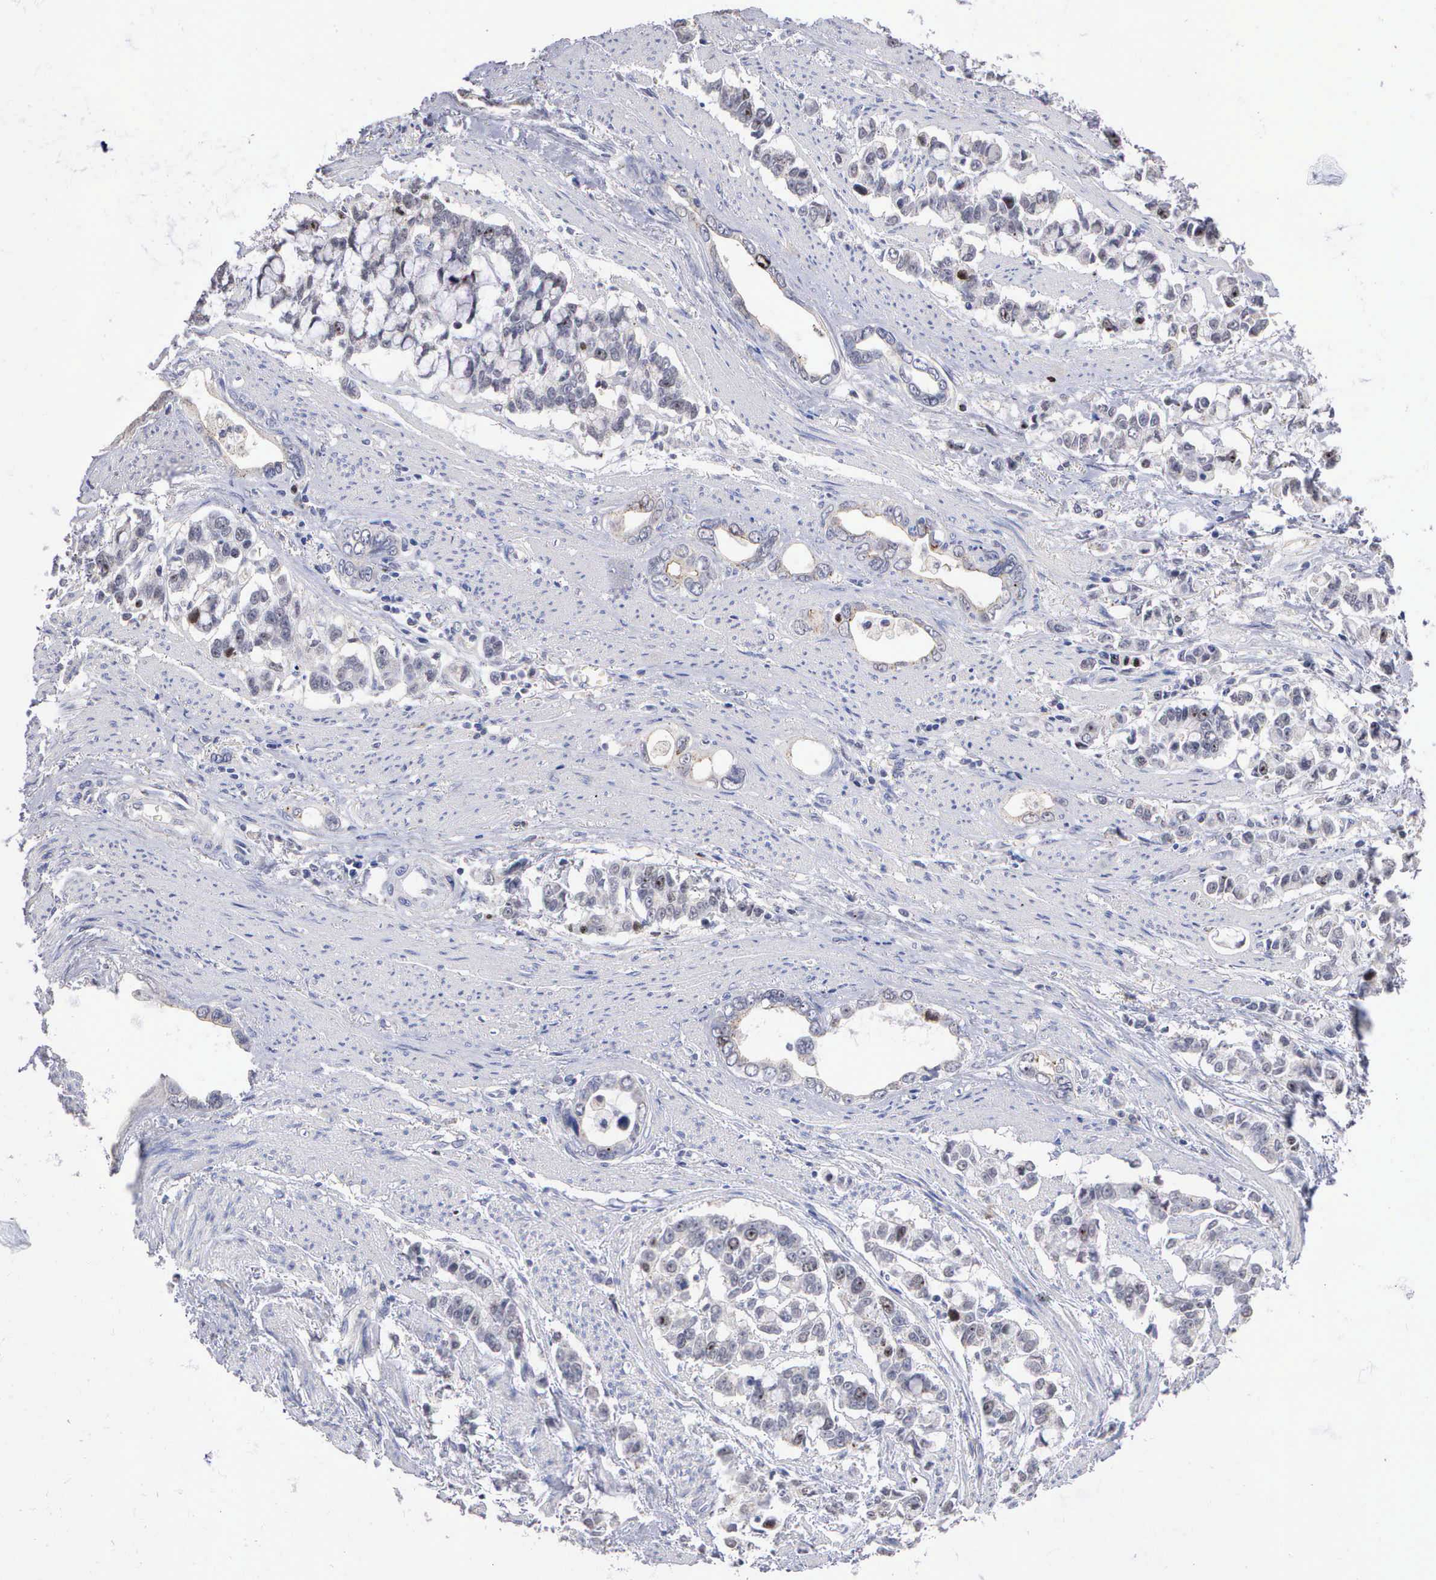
{"staining": {"intensity": "negative", "quantity": "none", "location": "none"}, "tissue": "stomach cancer", "cell_type": "Tumor cells", "image_type": "cancer", "snomed": [{"axis": "morphology", "description": "Adenocarcinoma, NOS"}, {"axis": "topography", "description": "Stomach"}], "caption": "The immunohistochemistry photomicrograph has no significant positivity in tumor cells of stomach cancer tissue.", "gene": "KDM6A", "patient": {"sex": "male", "age": 78}}